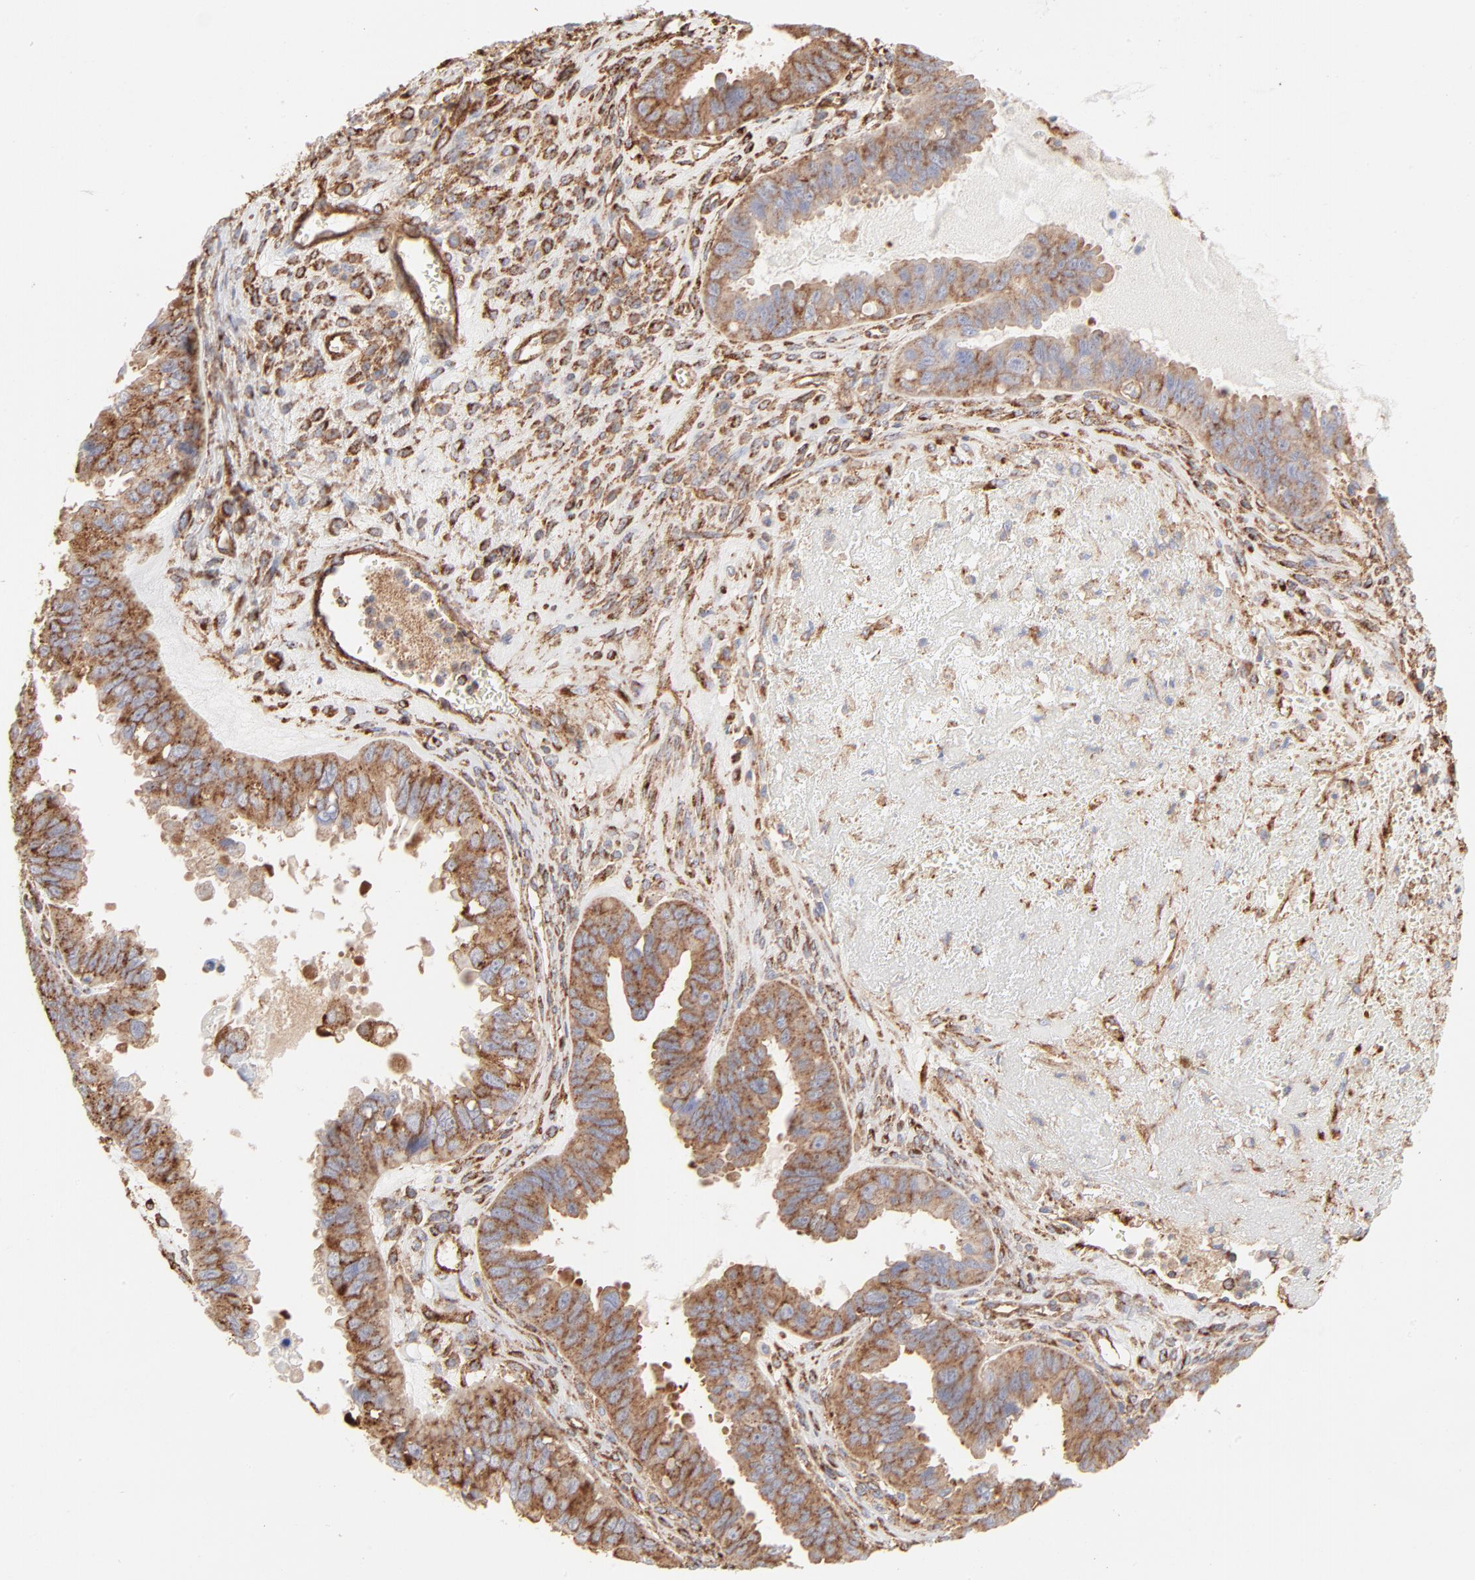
{"staining": {"intensity": "moderate", "quantity": ">75%", "location": "cytoplasmic/membranous"}, "tissue": "ovarian cancer", "cell_type": "Tumor cells", "image_type": "cancer", "snomed": [{"axis": "morphology", "description": "Carcinoma, endometroid"}, {"axis": "topography", "description": "Ovary"}], "caption": "High-magnification brightfield microscopy of endometroid carcinoma (ovarian) stained with DAB (brown) and counterstained with hematoxylin (blue). tumor cells exhibit moderate cytoplasmic/membranous expression is seen in about>75% of cells.", "gene": "CLTB", "patient": {"sex": "female", "age": 85}}